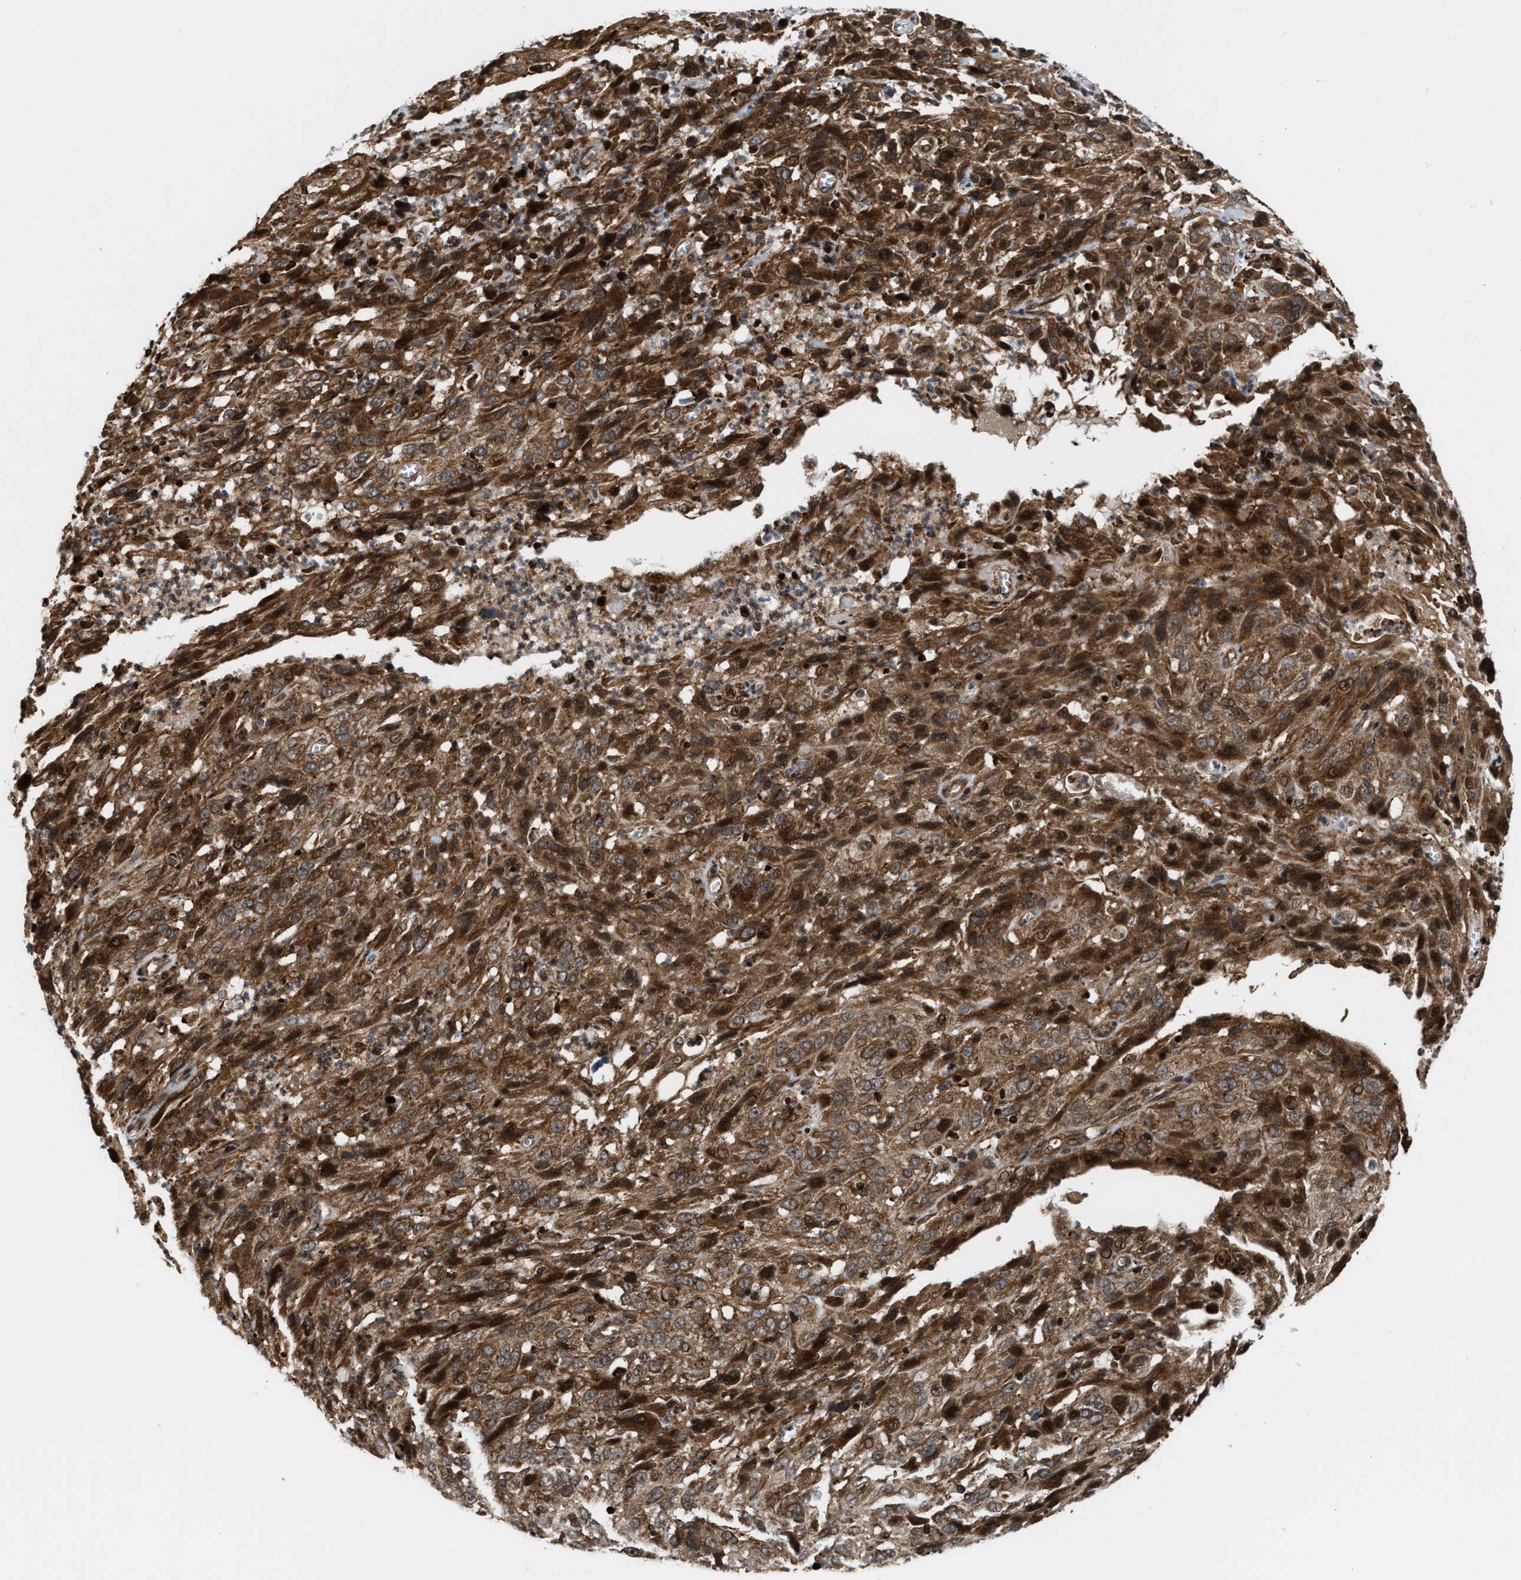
{"staining": {"intensity": "moderate", "quantity": ">75%", "location": "cytoplasmic/membranous,nuclear"}, "tissue": "cervical cancer", "cell_type": "Tumor cells", "image_type": "cancer", "snomed": [{"axis": "morphology", "description": "Squamous cell carcinoma, NOS"}, {"axis": "topography", "description": "Cervix"}], "caption": "Human cervical cancer stained for a protein (brown) exhibits moderate cytoplasmic/membranous and nuclear positive staining in about >75% of tumor cells.", "gene": "STAU2", "patient": {"sex": "female", "age": 32}}